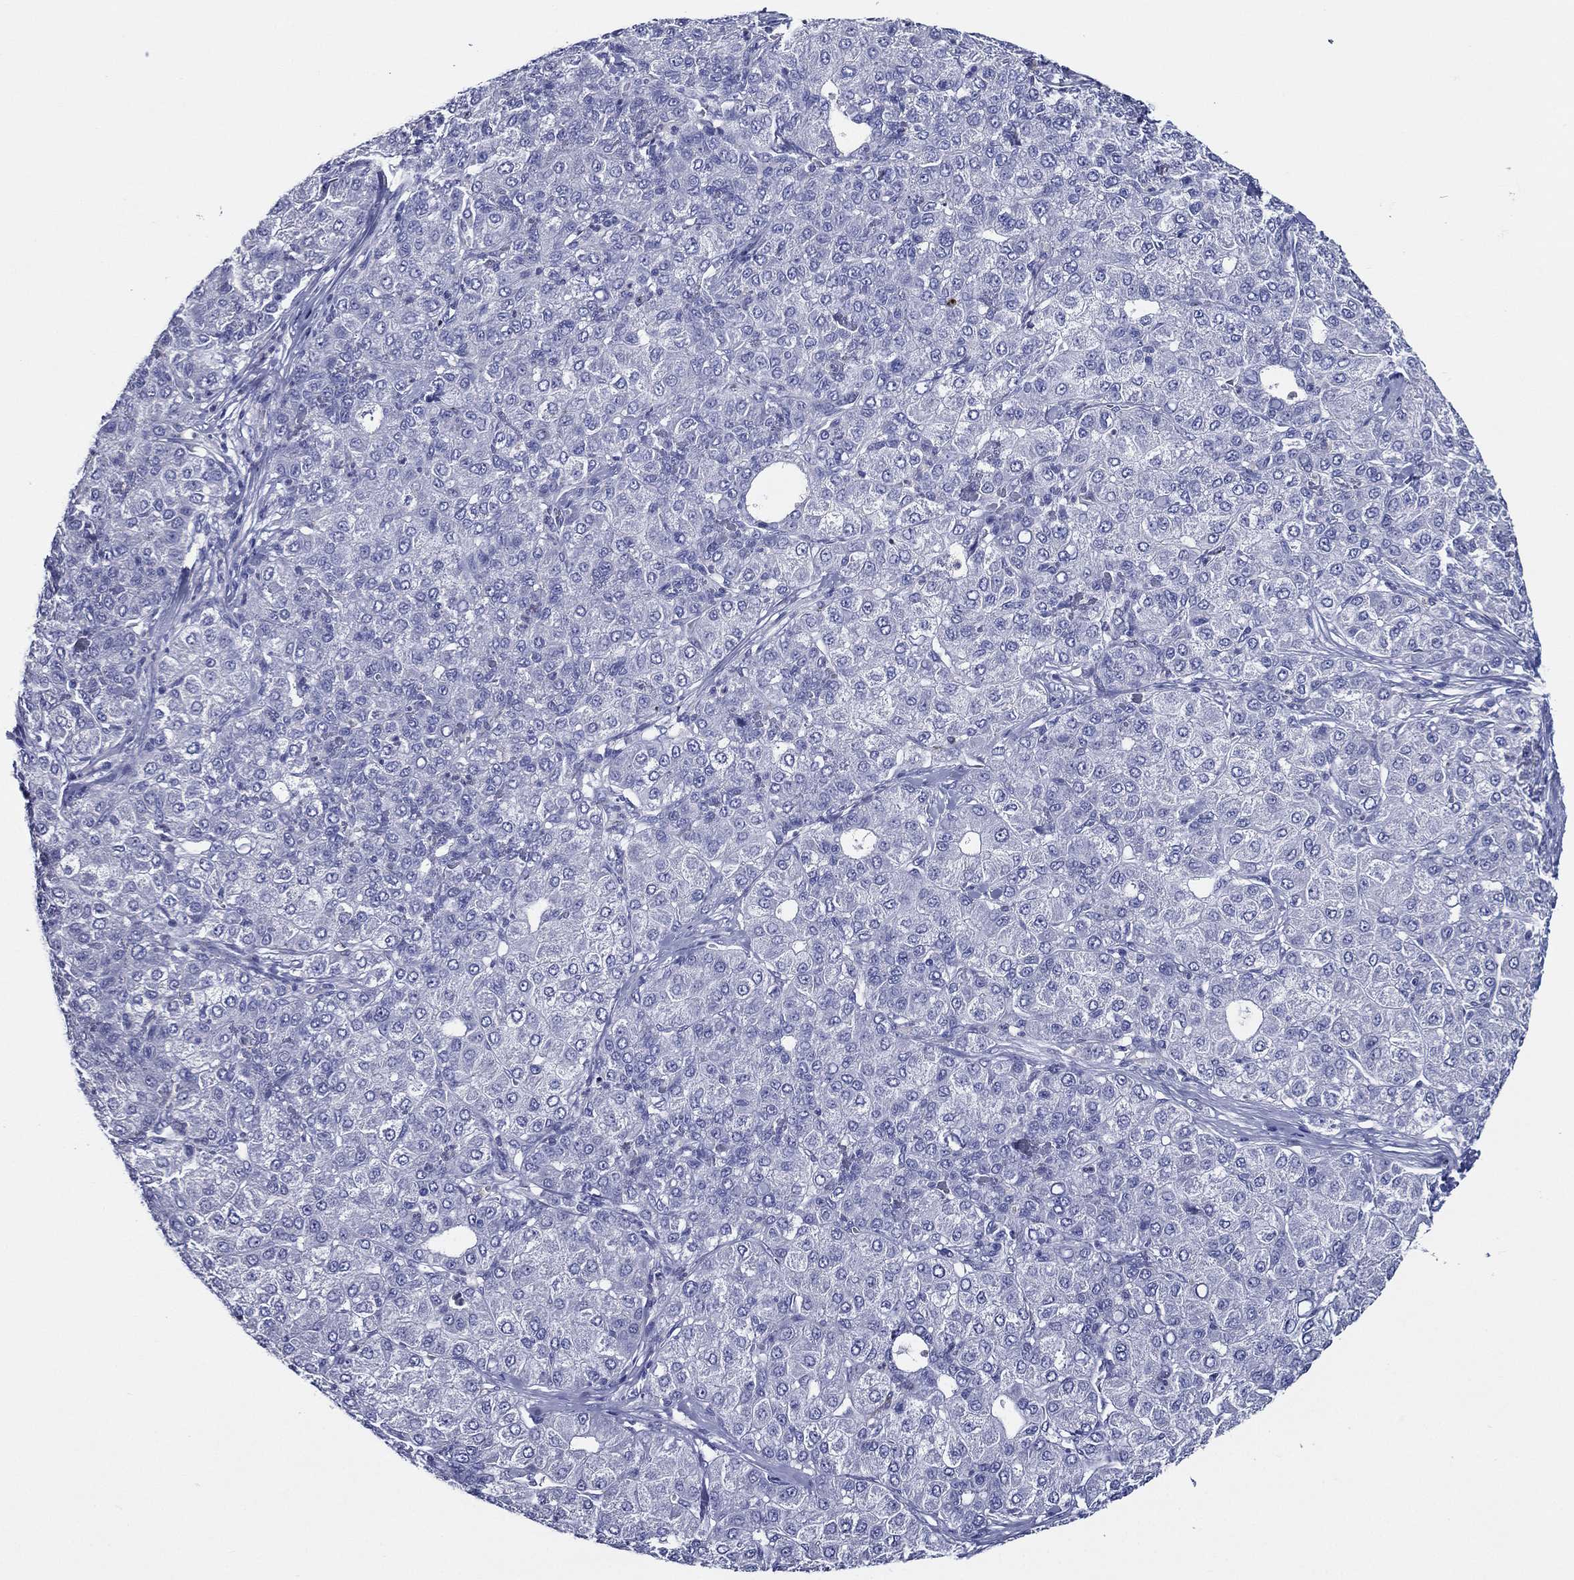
{"staining": {"intensity": "negative", "quantity": "none", "location": "none"}, "tissue": "liver cancer", "cell_type": "Tumor cells", "image_type": "cancer", "snomed": [{"axis": "morphology", "description": "Carcinoma, Hepatocellular, NOS"}, {"axis": "topography", "description": "Liver"}], "caption": "Human liver cancer (hepatocellular carcinoma) stained for a protein using immunohistochemistry demonstrates no staining in tumor cells.", "gene": "ACE2", "patient": {"sex": "male", "age": 65}}